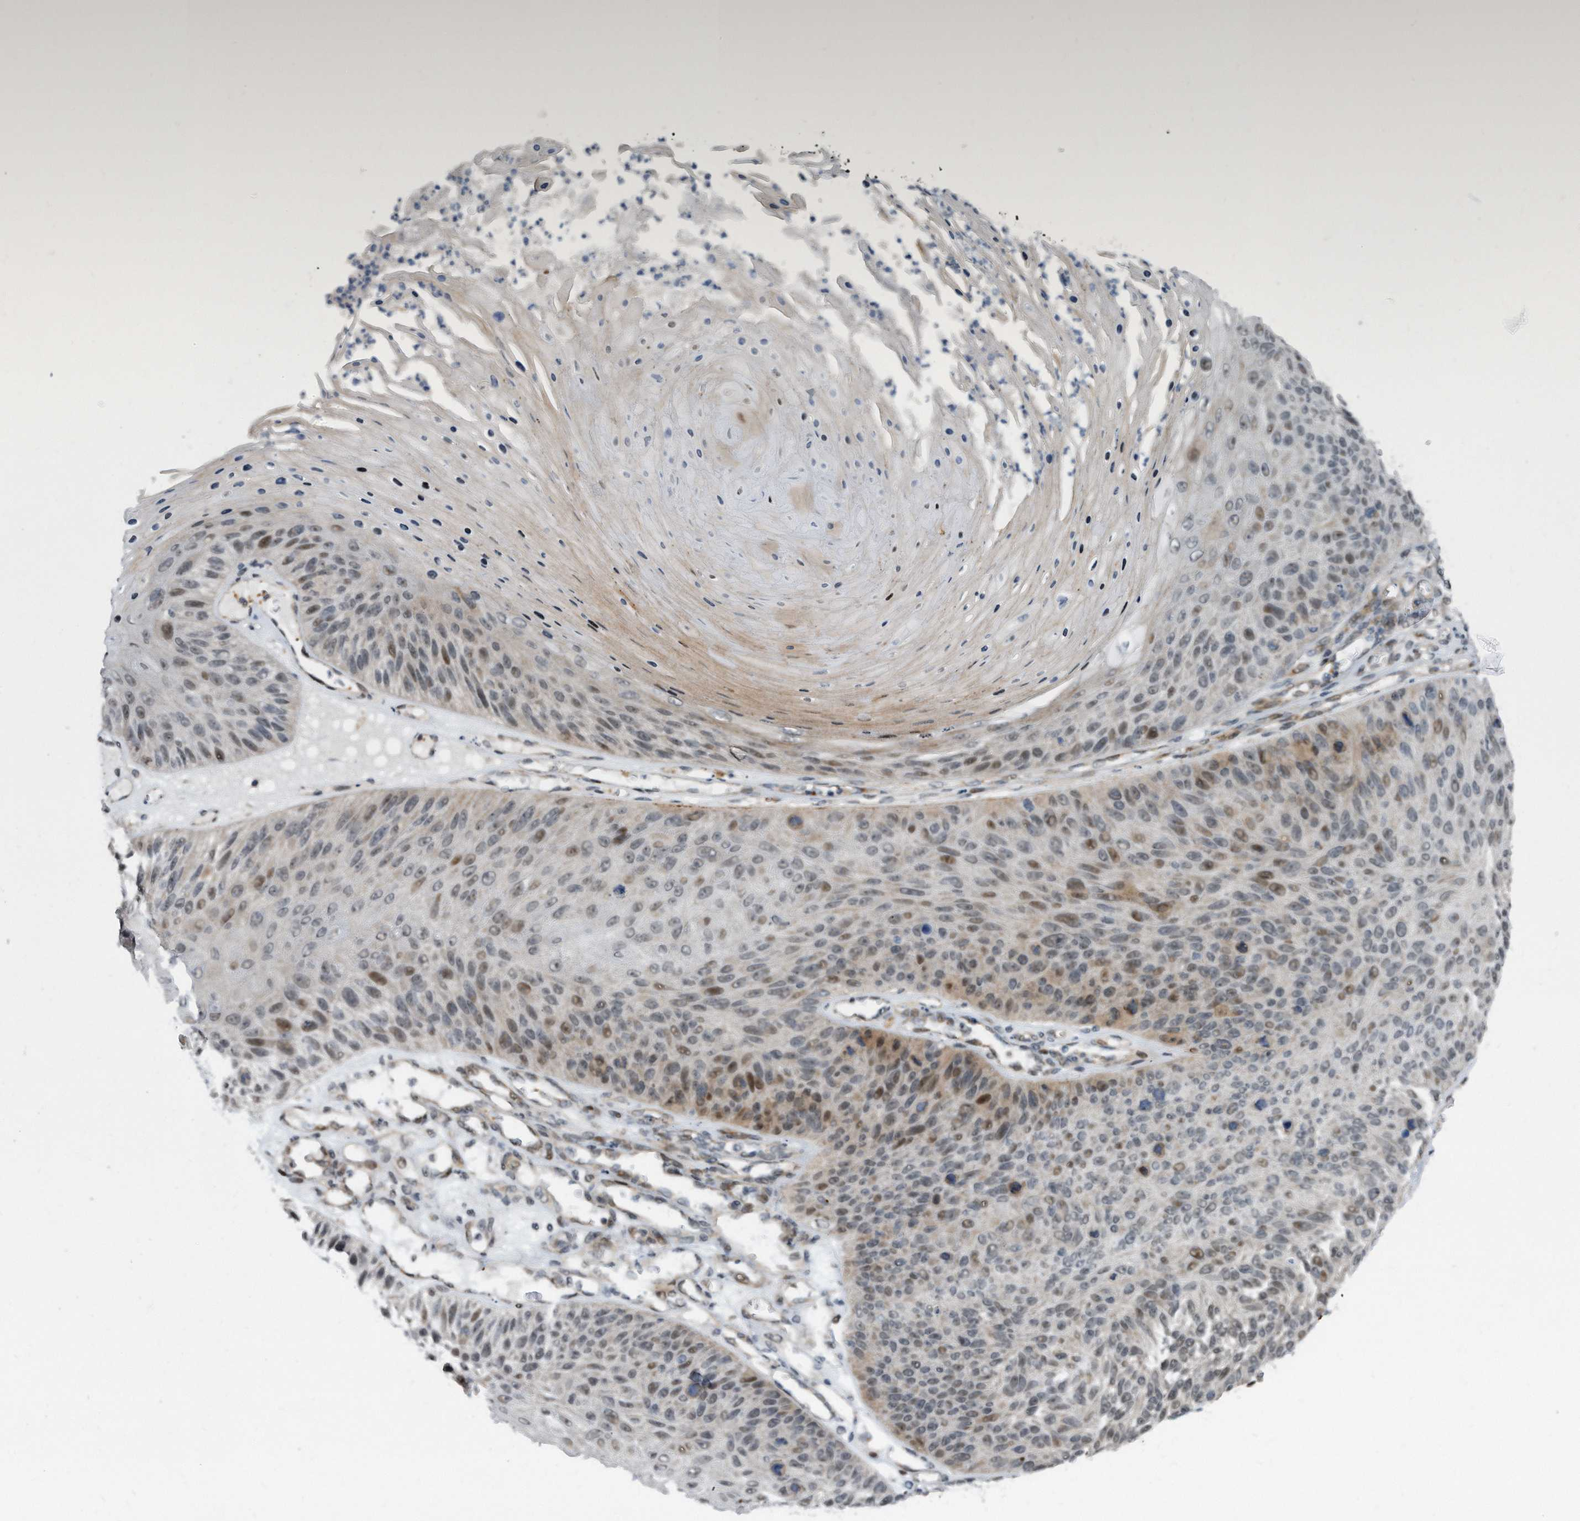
{"staining": {"intensity": "moderate", "quantity": "<25%", "location": "nuclear"}, "tissue": "skin cancer", "cell_type": "Tumor cells", "image_type": "cancer", "snomed": [{"axis": "morphology", "description": "Squamous cell carcinoma, NOS"}, {"axis": "topography", "description": "Skin"}], "caption": "Immunohistochemistry (IHC) of human squamous cell carcinoma (skin) demonstrates low levels of moderate nuclear staining in approximately <25% of tumor cells.", "gene": "PGBD2", "patient": {"sex": "female", "age": 88}}